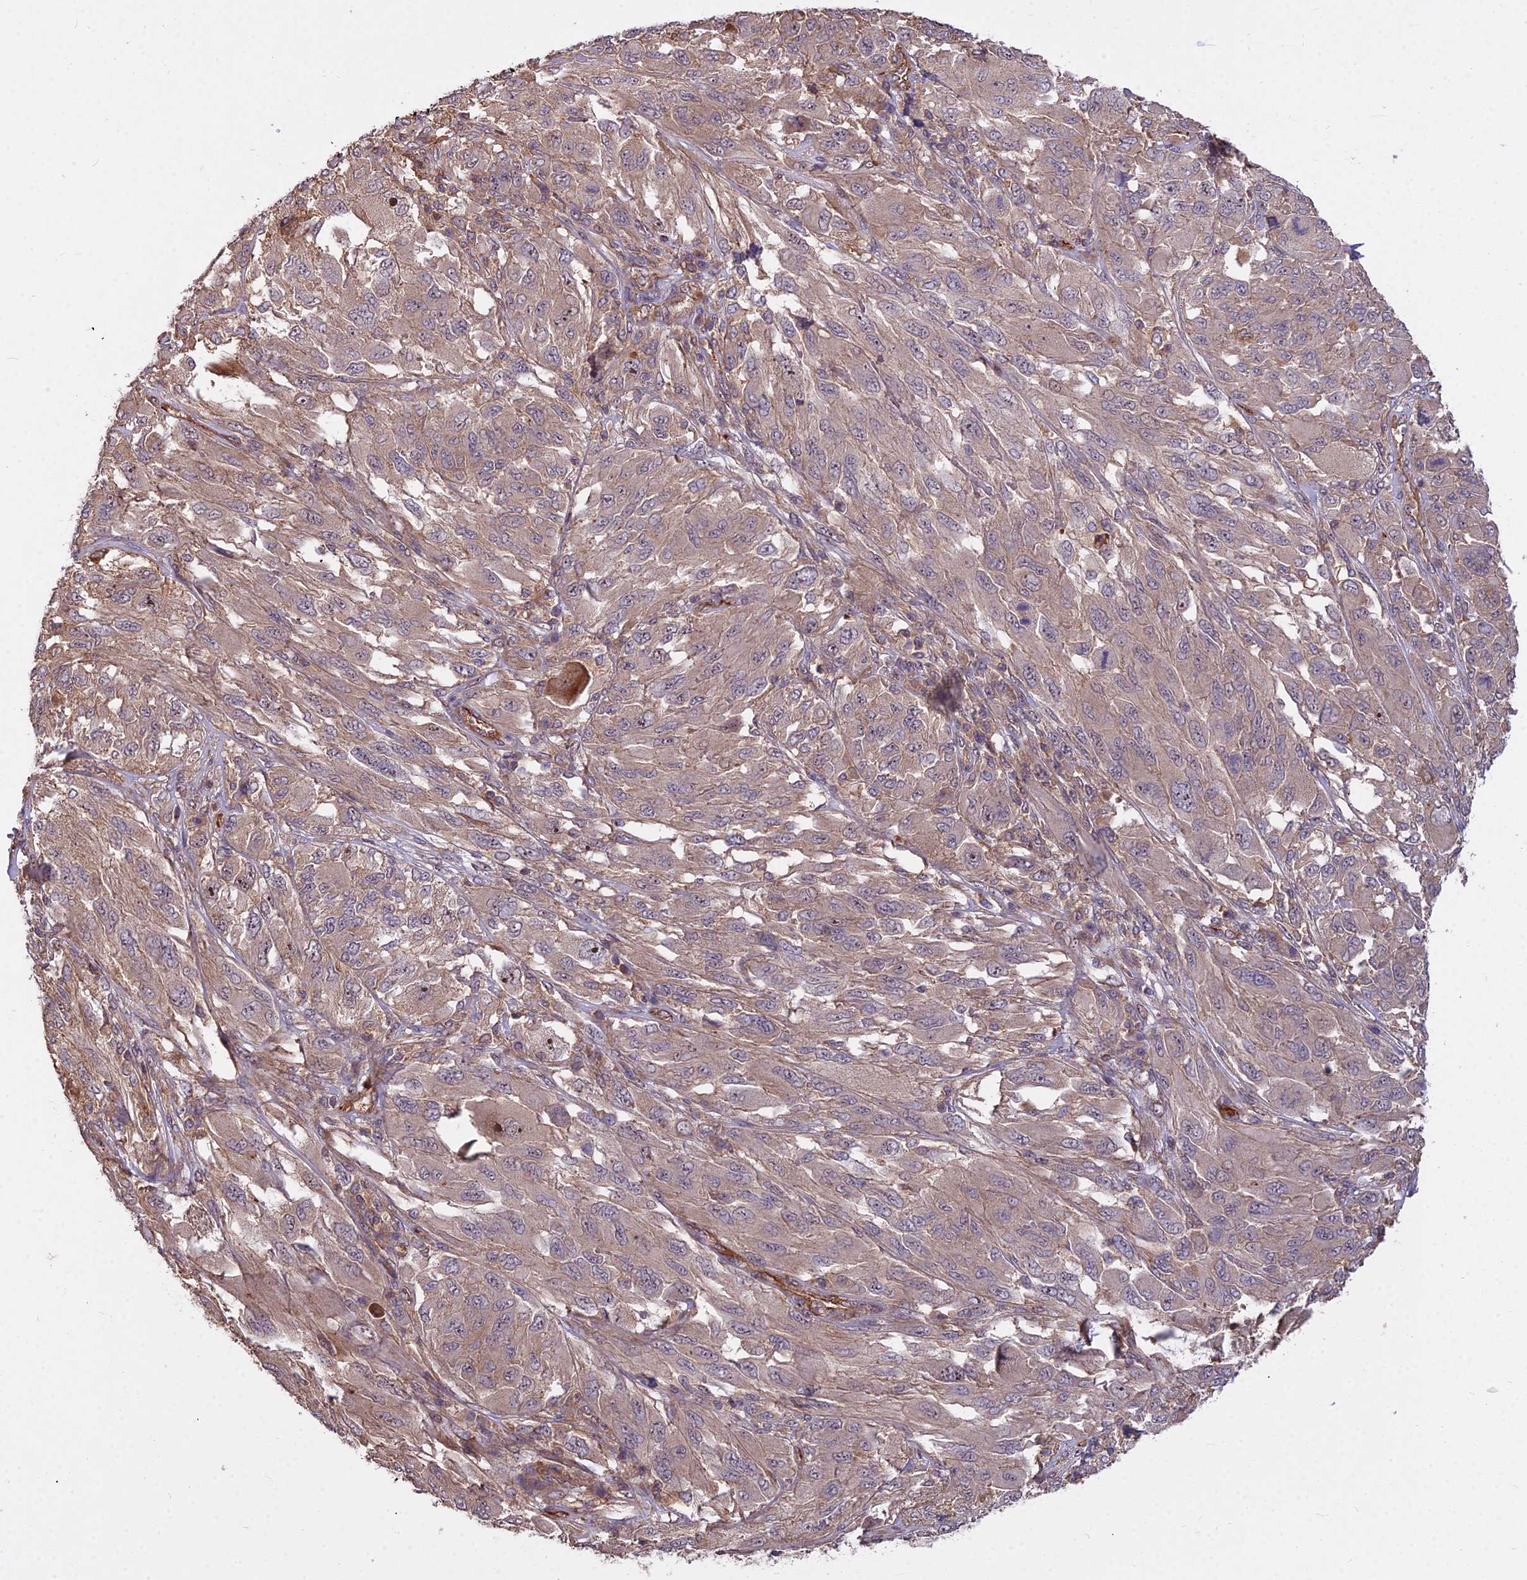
{"staining": {"intensity": "moderate", "quantity": ">75%", "location": "cytoplasmic/membranous,nuclear"}, "tissue": "melanoma", "cell_type": "Tumor cells", "image_type": "cancer", "snomed": [{"axis": "morphology", "description": "Malignant melanoma, NOS"}, {"axis": "topography", "description": "Skin"}], "caption": "Immunohistochemistry (IHC) of human malignant melanoma shows medium levels of moderate cytoplasmic/membranous and nuclear staining in about >75% of tumor cells.", "gene": "TCEA3", "patient": {"sex": "female", "age": 91}}